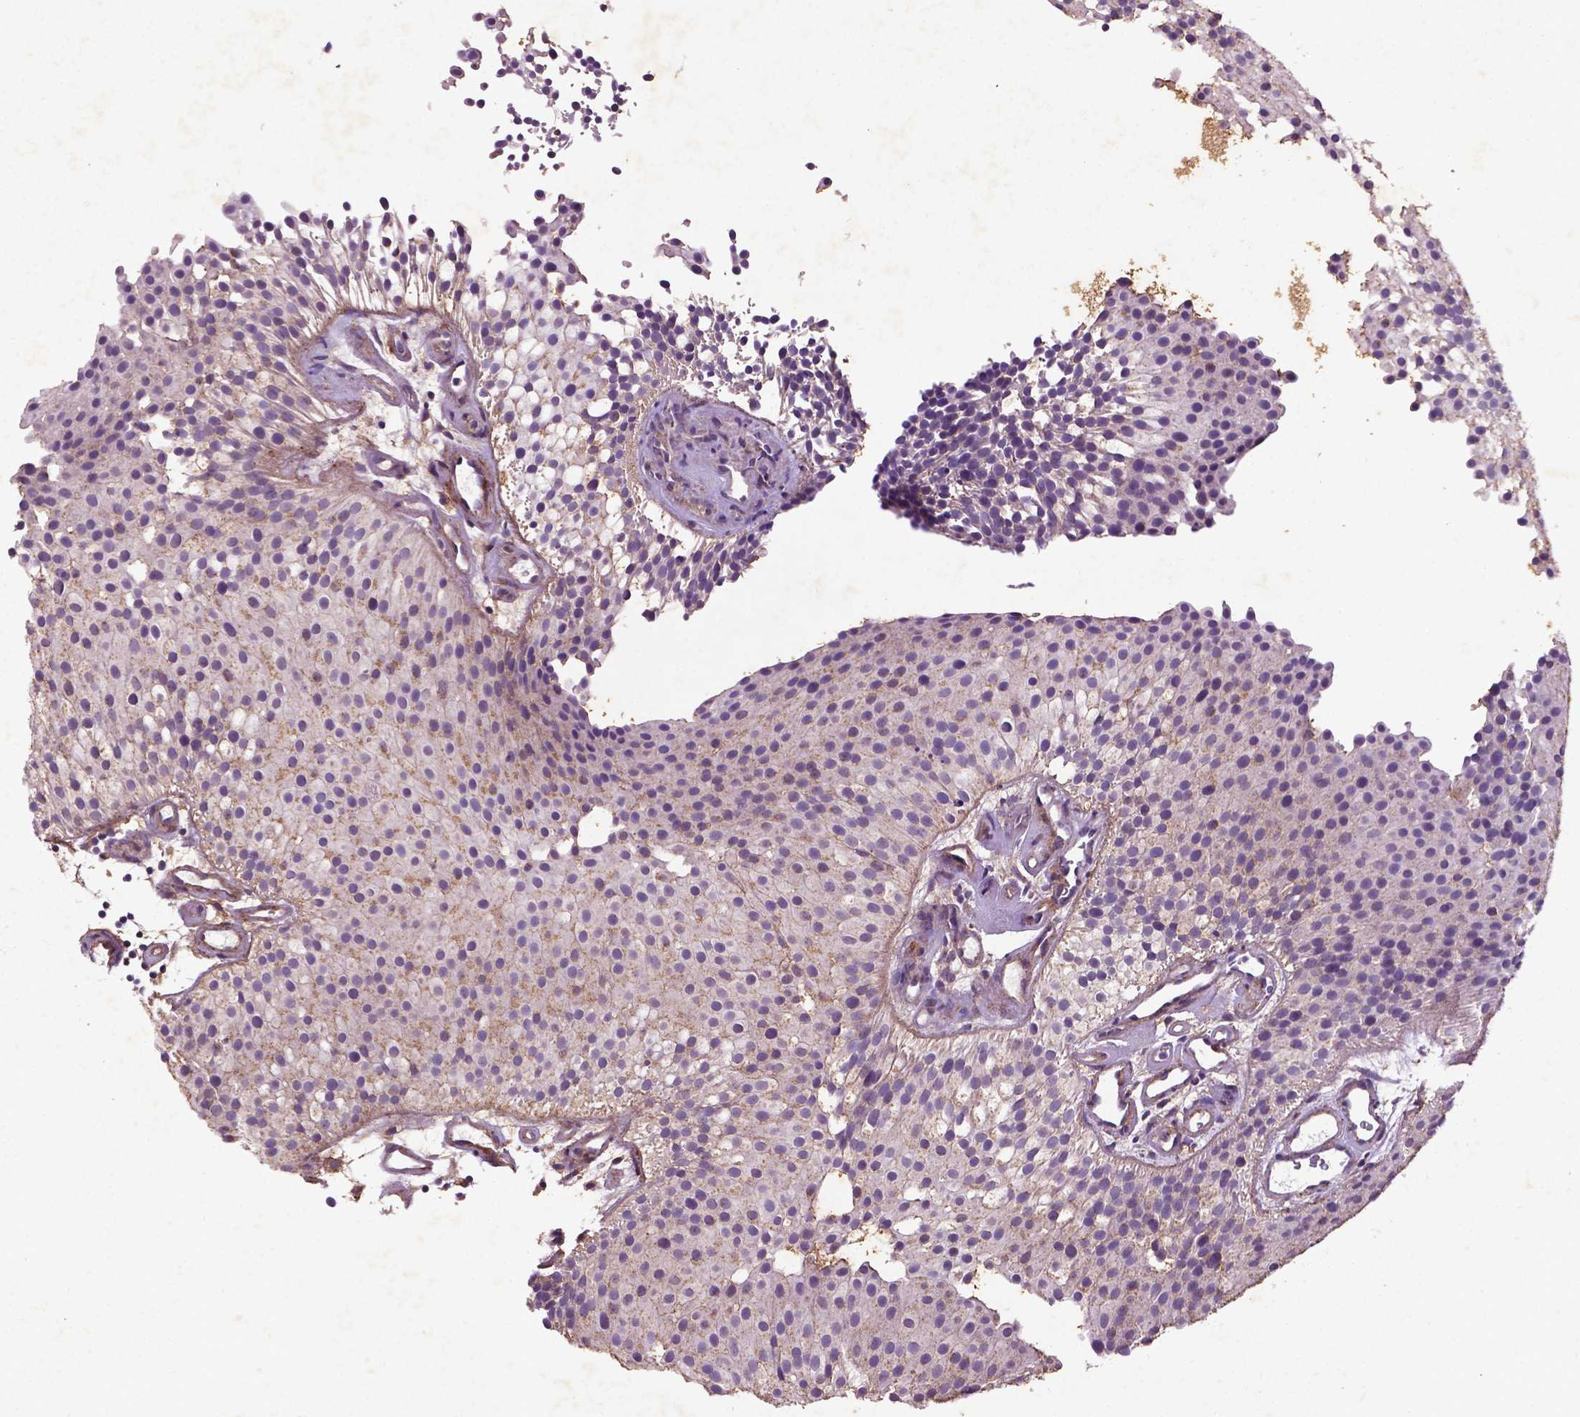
{"staining": {"intensity": "weak", "quantity": "<25%", "location": "cytoplasmic/membranous"}, "tissue": "urothelial cancer", "cell_type": "Tumor cells", "image_type": "cancer", "snomed": [{"axis": "morphology", "description": "Urothelial carcinoma, Low grade"}, {"axis": "topography", "description": "Urinary bladder"}], "caption": "The image shows no significant positivity in tumor cells of urothelial carcinoma (low-grade). (DAB immunohistochemistry (IHC), high magnification).", "gene": "RRAS", "patient": {"sex": "female", "age": 87}}